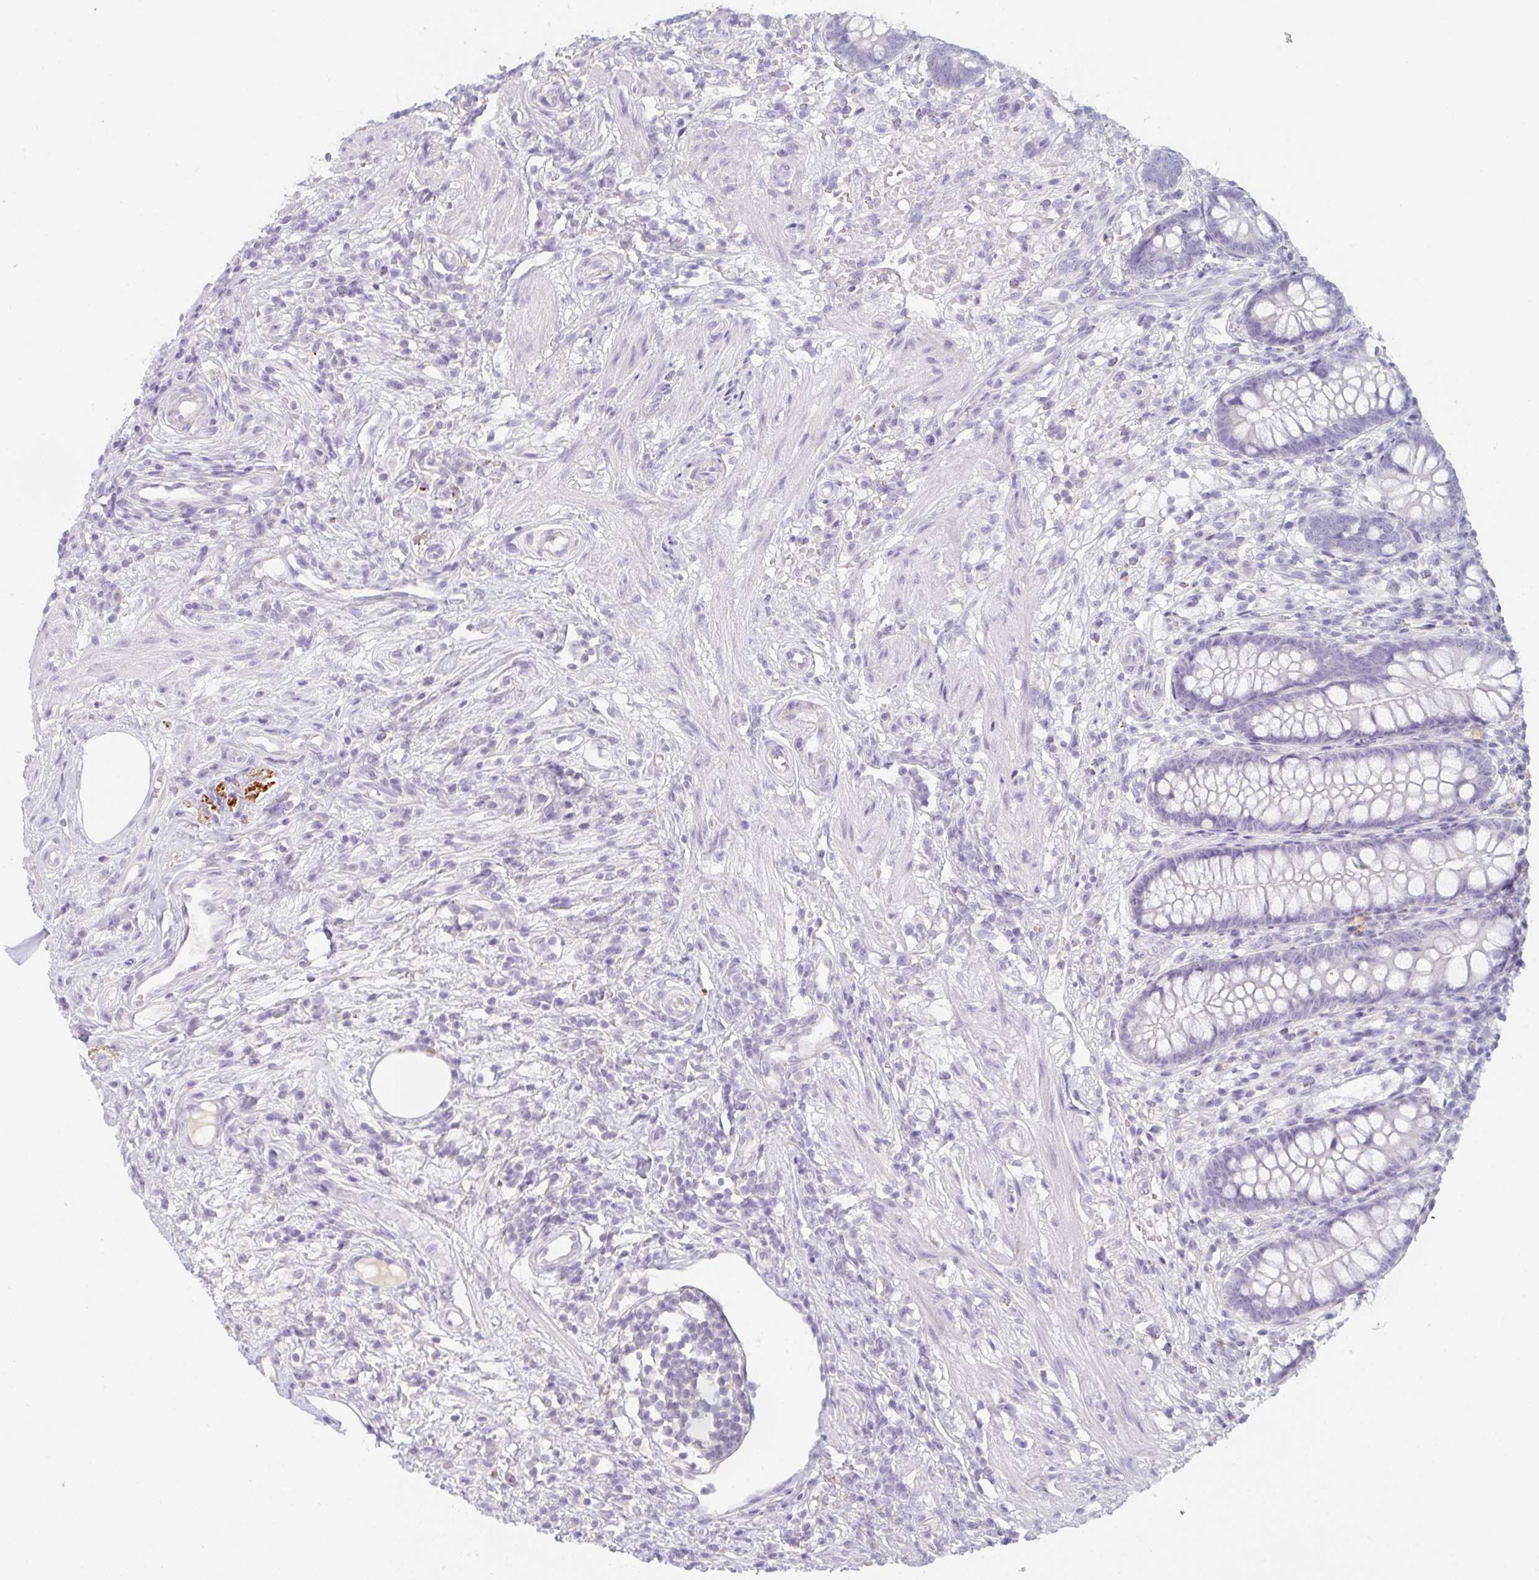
{"staining": {"intensity": "negative", "quantity": "none", "location": "none"}, "tissue": "appendix", "cell_type": "Glandular cells", "image_type": "normal", "snomed": [{"axis": "morphology", "description": "Normal tissue, NOS"}, {"axis": "topography", "description": "Appendix"}], "caption": "IHC of normal human appendix exhibits no positivity in glandular cells.", "gene": "C1QTNF8", "patient": {"sex": "female", "age": 56}}